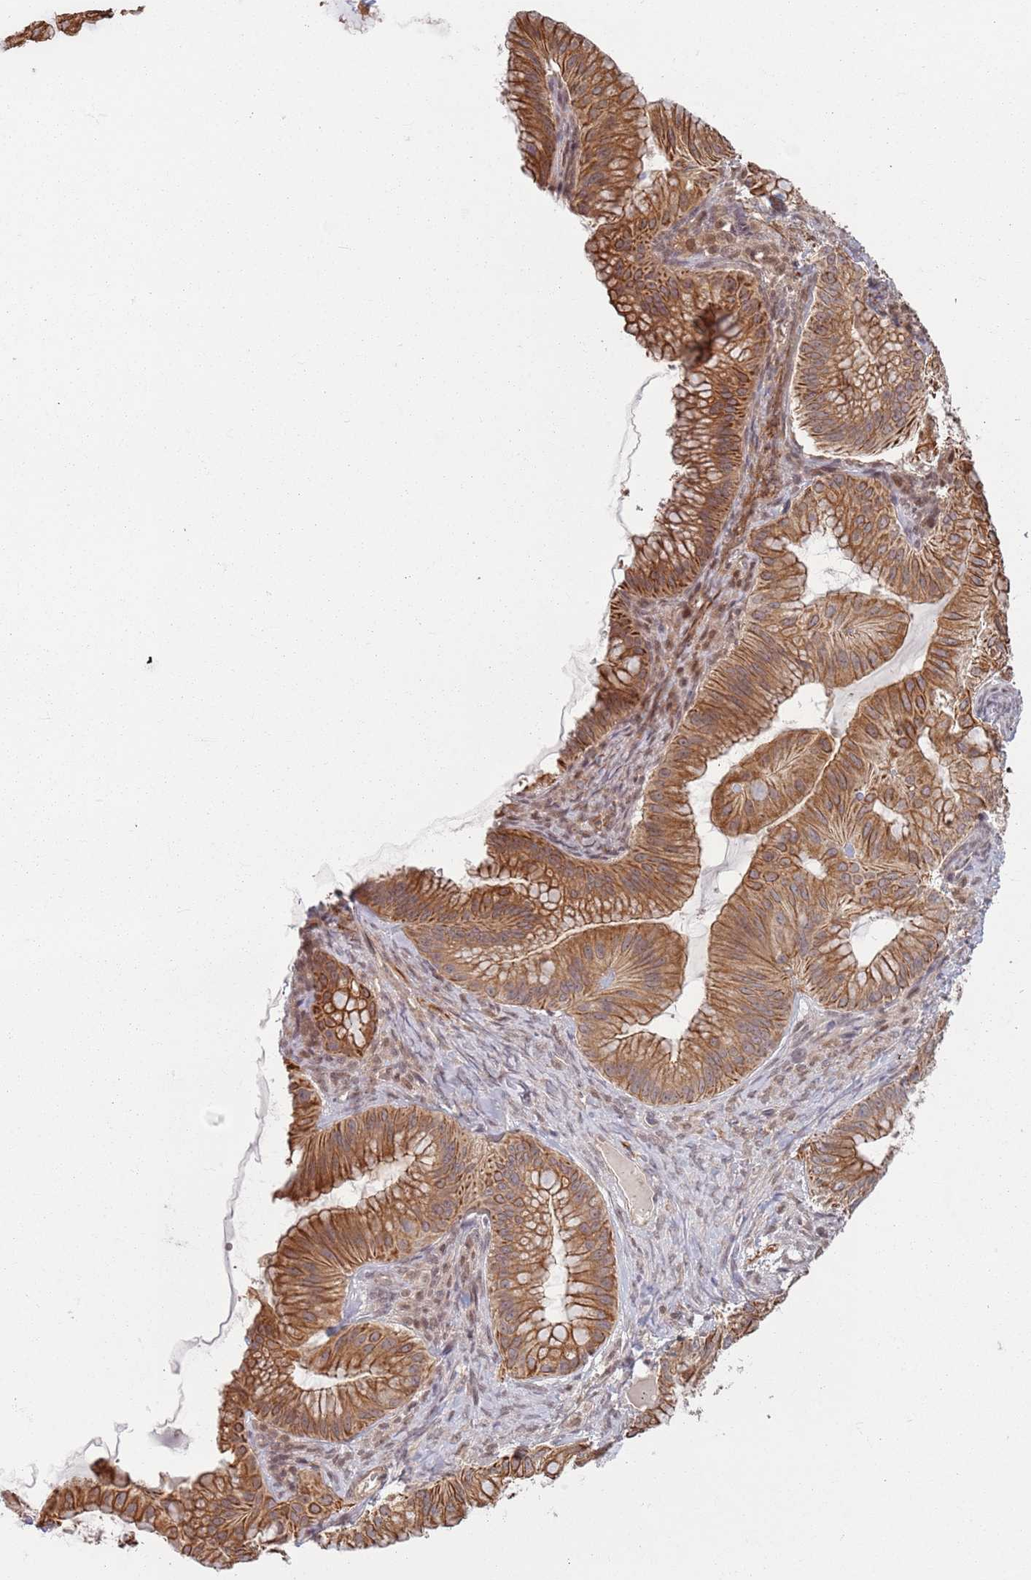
{"staining": {"intensity": "moderate", "quantity": ">75%", "location": "cytoplasmic/membranous"}, "tissue": "ovarian cancer", "cell_type": "Tumor cells", "image_type": "cancer", "snomed": [{"axis": "morphology", "description": "Cystadenocarcinoma, mucinous, NOS"}, {"axis": "topography", "description": "Ovary"}], "caption": "A brown stain shows moderate cytoplasmic/membranous expression of a protein in human ovarian cancer tumor cells.", "gene": "CCDC154", "patient": {"sex": "female", "age": 61}}